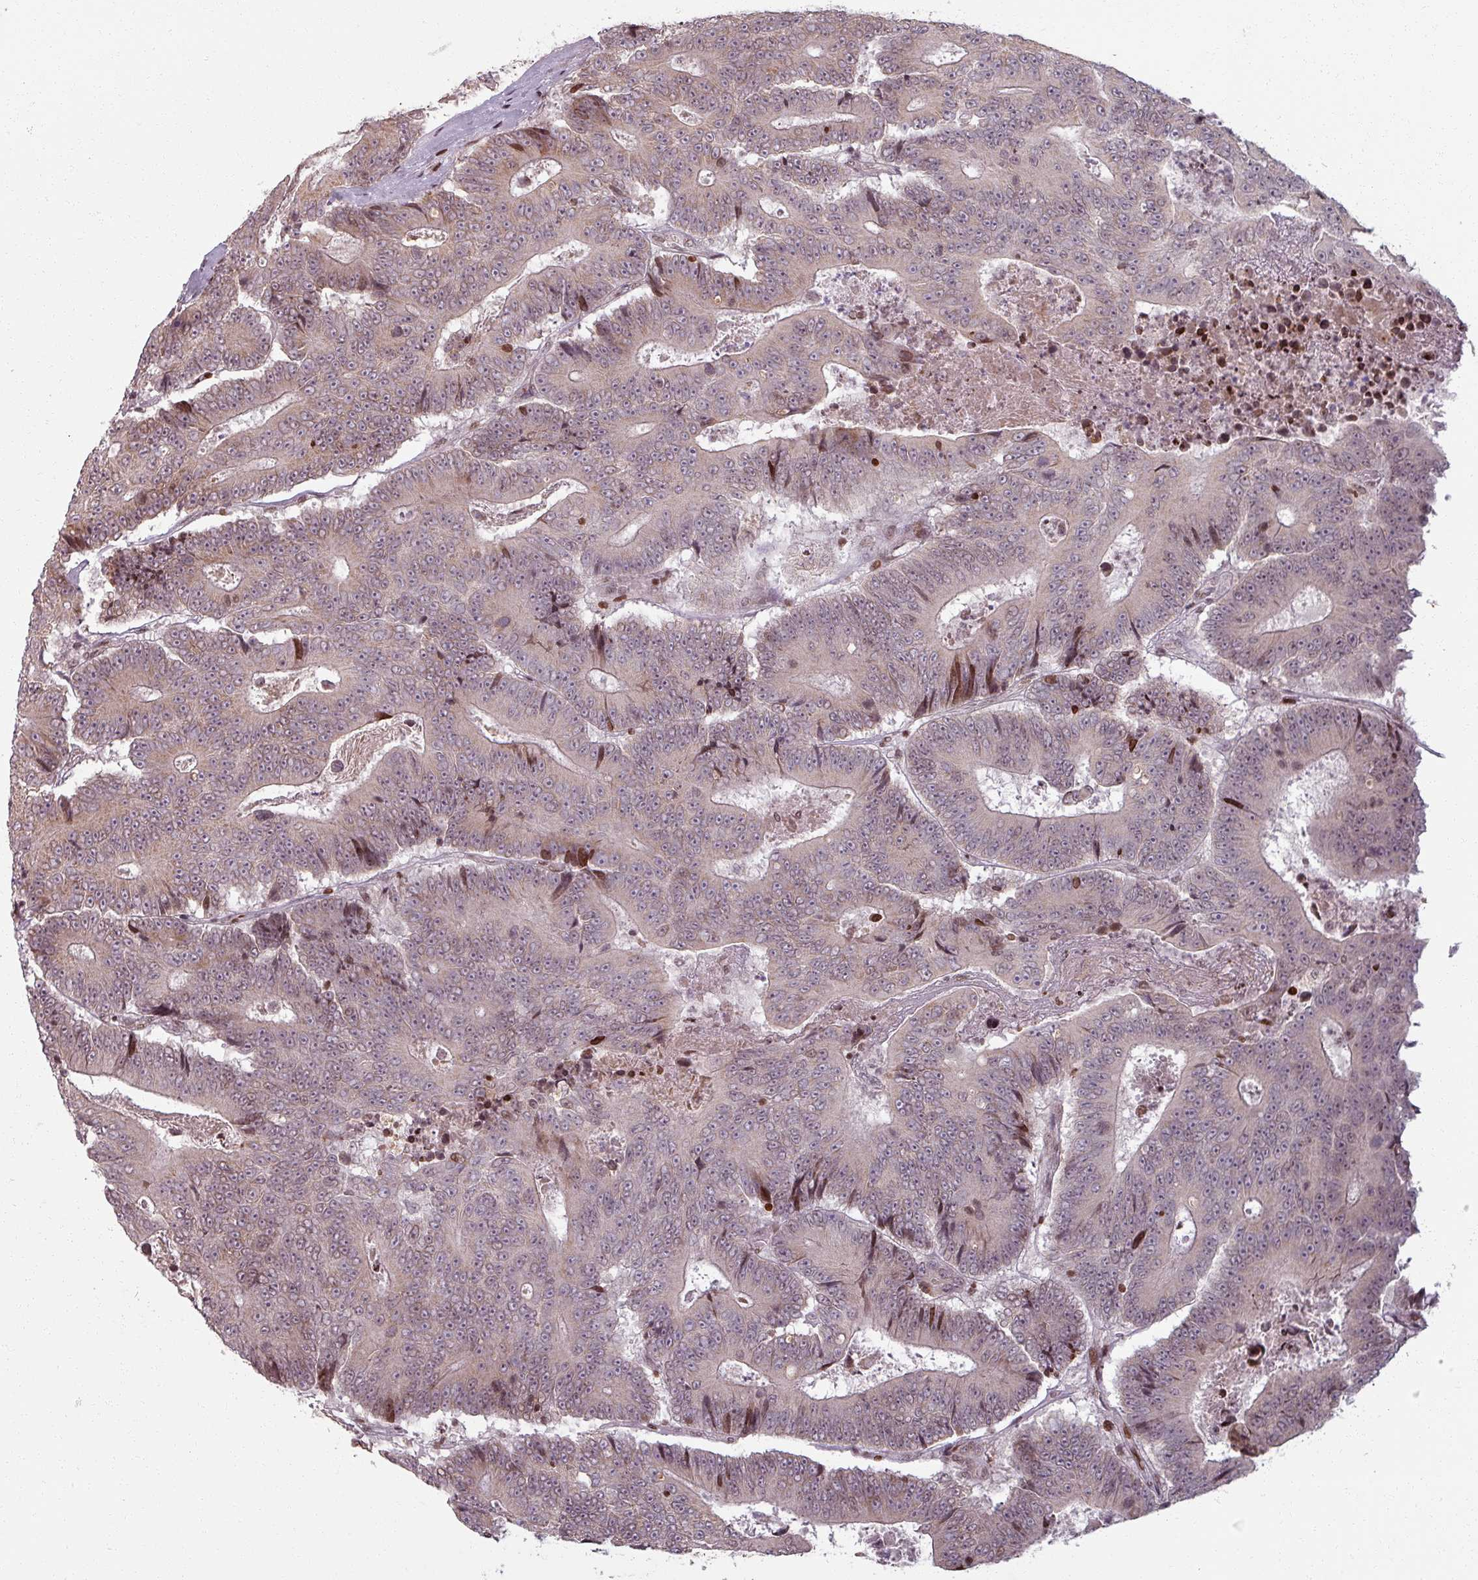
{"staining": {"intensity": "weak", "quantity": "25%-75%", "location": "cytoplasmic/membranous,nuclear"}, "tissue": "colorectal cancer", "cell_type": "Tumor cells", "image_type": "cancer", "snomed": [{"axis": "morphology", "description": "Adenocarcinoma, NOS"}, {"axis": "topography", "description": "Colon"}], "caption": "Colorectal cancer (adenocarcinoma) stained for a protein shows weak cytoplasmic/membranous and nuclear positivity in tumor cells.", "gene": "NCOR1", "patient": {"sex": "male", "age": 83}}